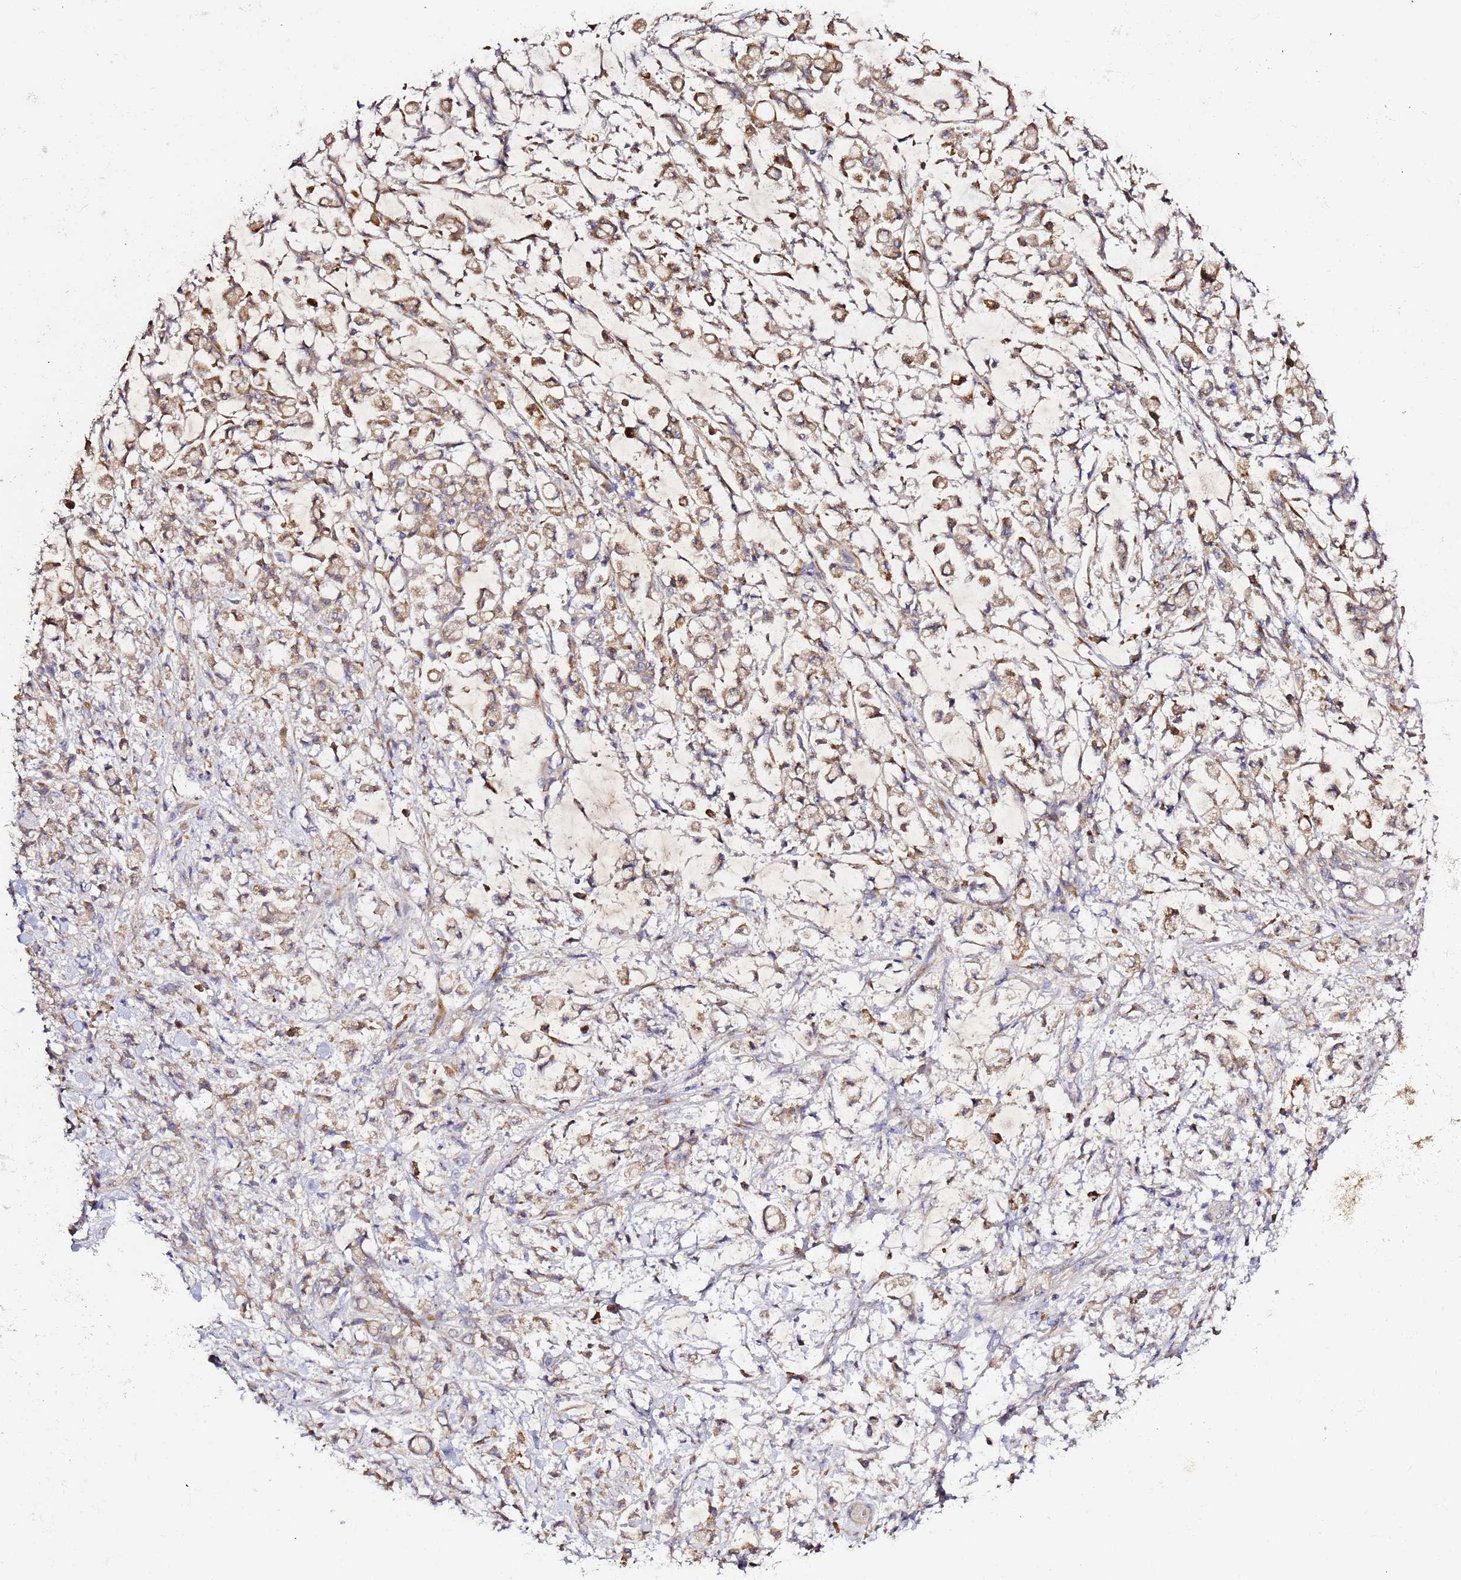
{"staining": {"intensity": "moderate", "quantity": ">75%", "location": "cytoplasmic/membranous"}, "tissue": "stomach cancer", "cell_type": "Tumor cells", "image_type": "cancer", "snomed": [{"axis": "morphology", "description": "Adenocarcinoma, NOS"}, {"axis": "topography", "description": "Stomach"}], "caption": "Moderate cytoplasmic/membranous positivity is present in approximately >75% of tumor cells in stomach adenocarcinoma. (IHC, brightfield microscopy, high magnification).", "gene": "HSD17B7", "patient": {"sex": "female", "age": 60}}